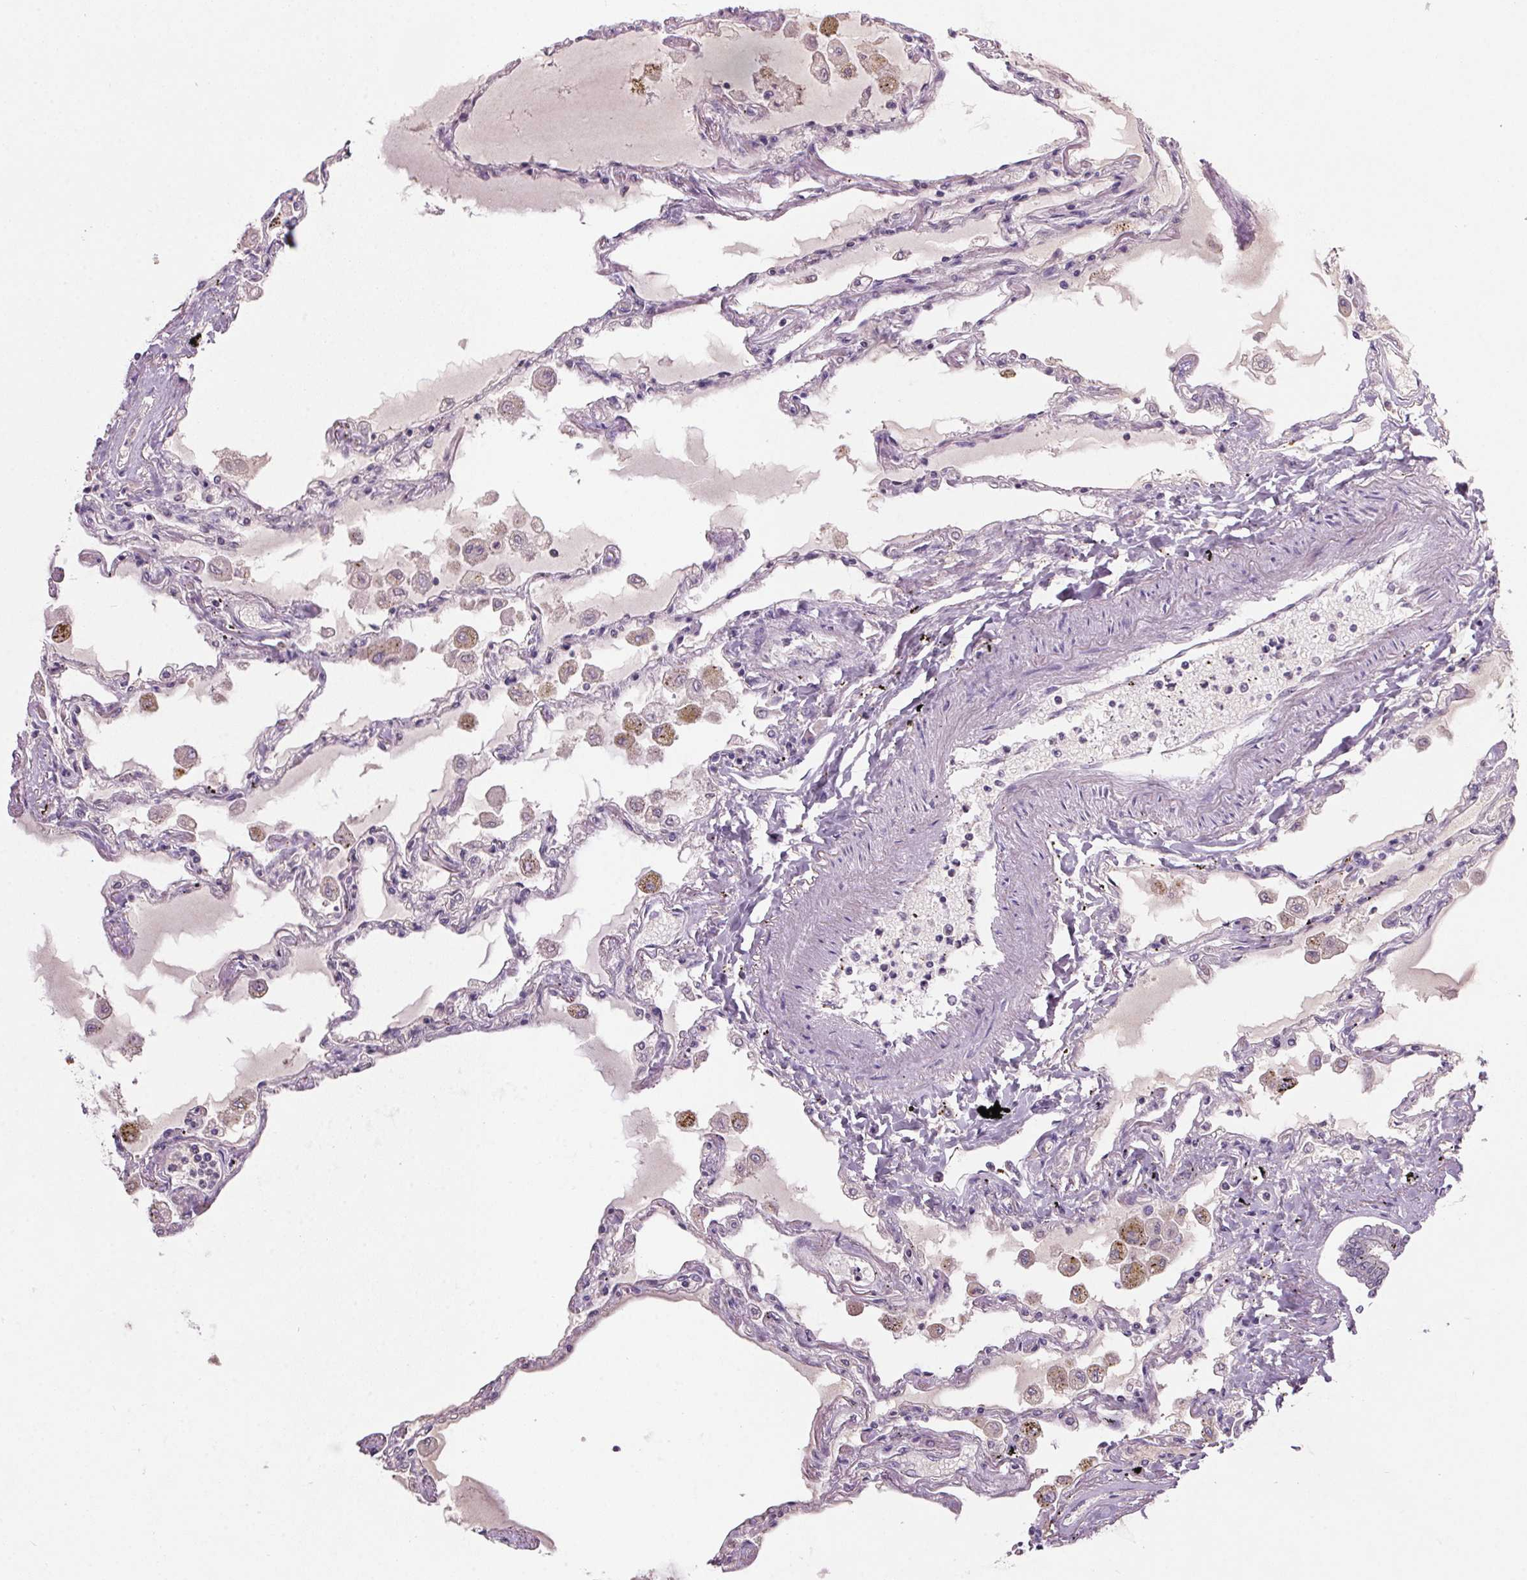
{"staining": {"intensity": "weak", "quantity": "<25%", "location": "cytoplasmic/membranous"}, "tissue": "lung", "cell_type": "Alveolar cells", "image_type": "normal", "snomed": [{"axis": "morphology", "description": "Normal tissue, NOS"}, {"axis": "morphology", "description": "Adenocarcinoma, NOS"}, {"axis": "topography", "description": "Cartilage tissue"}, {"axis": "topography", "description": "Lung"}], "caption": "DAB (3,3'-diaminobenzidine) immunohistochemical staining of unremarkable human lung exhibits no significant staining in alveolar cells.", "gene": "APOC4", "patient": {"sex": "female", "age": 67}}